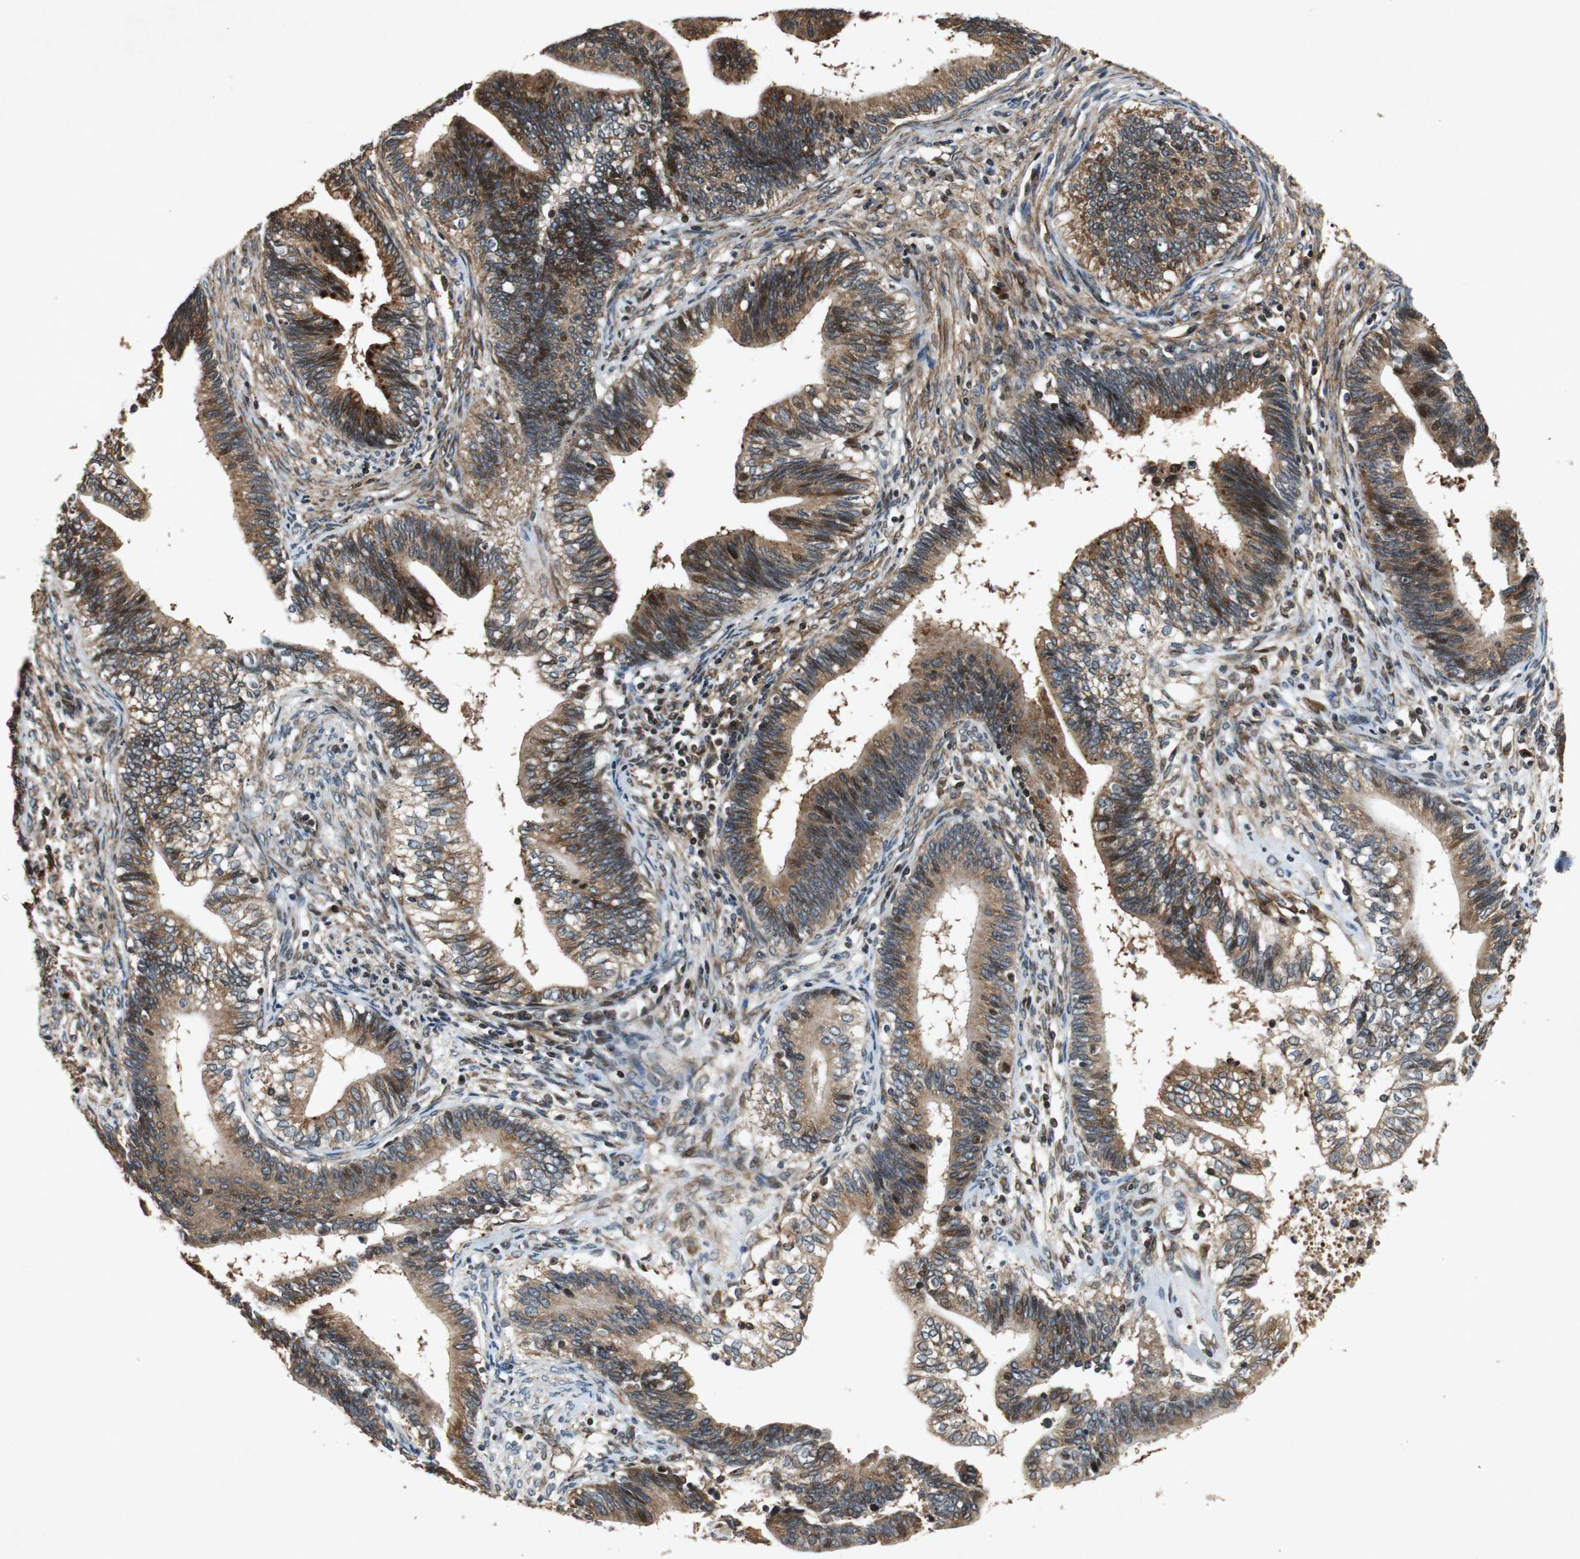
{"staining": {"intensity": "strong", "quantity": ">75%", "location": "cytoplasmic/membranous"}, "tissue": "cervical cancer", "cell_type": "Tumor cells", "image_type": "cancer", "snomed": [{"axis": "morphology", "description": "Adenocarcinoma, NOS"}, {"axis": "topography", "description": "Cervix"}], "caption": "A high-resolution image shows IHC staining of cervical cancer, which demonstrates strong cytoplasmic/membranous positivity in about >75% of tumor cells. (DAB IHC with brightfield microscopy, high magnification).", "gene": "TUBA4A", "patient": {"sex": "female", "age": 44}}